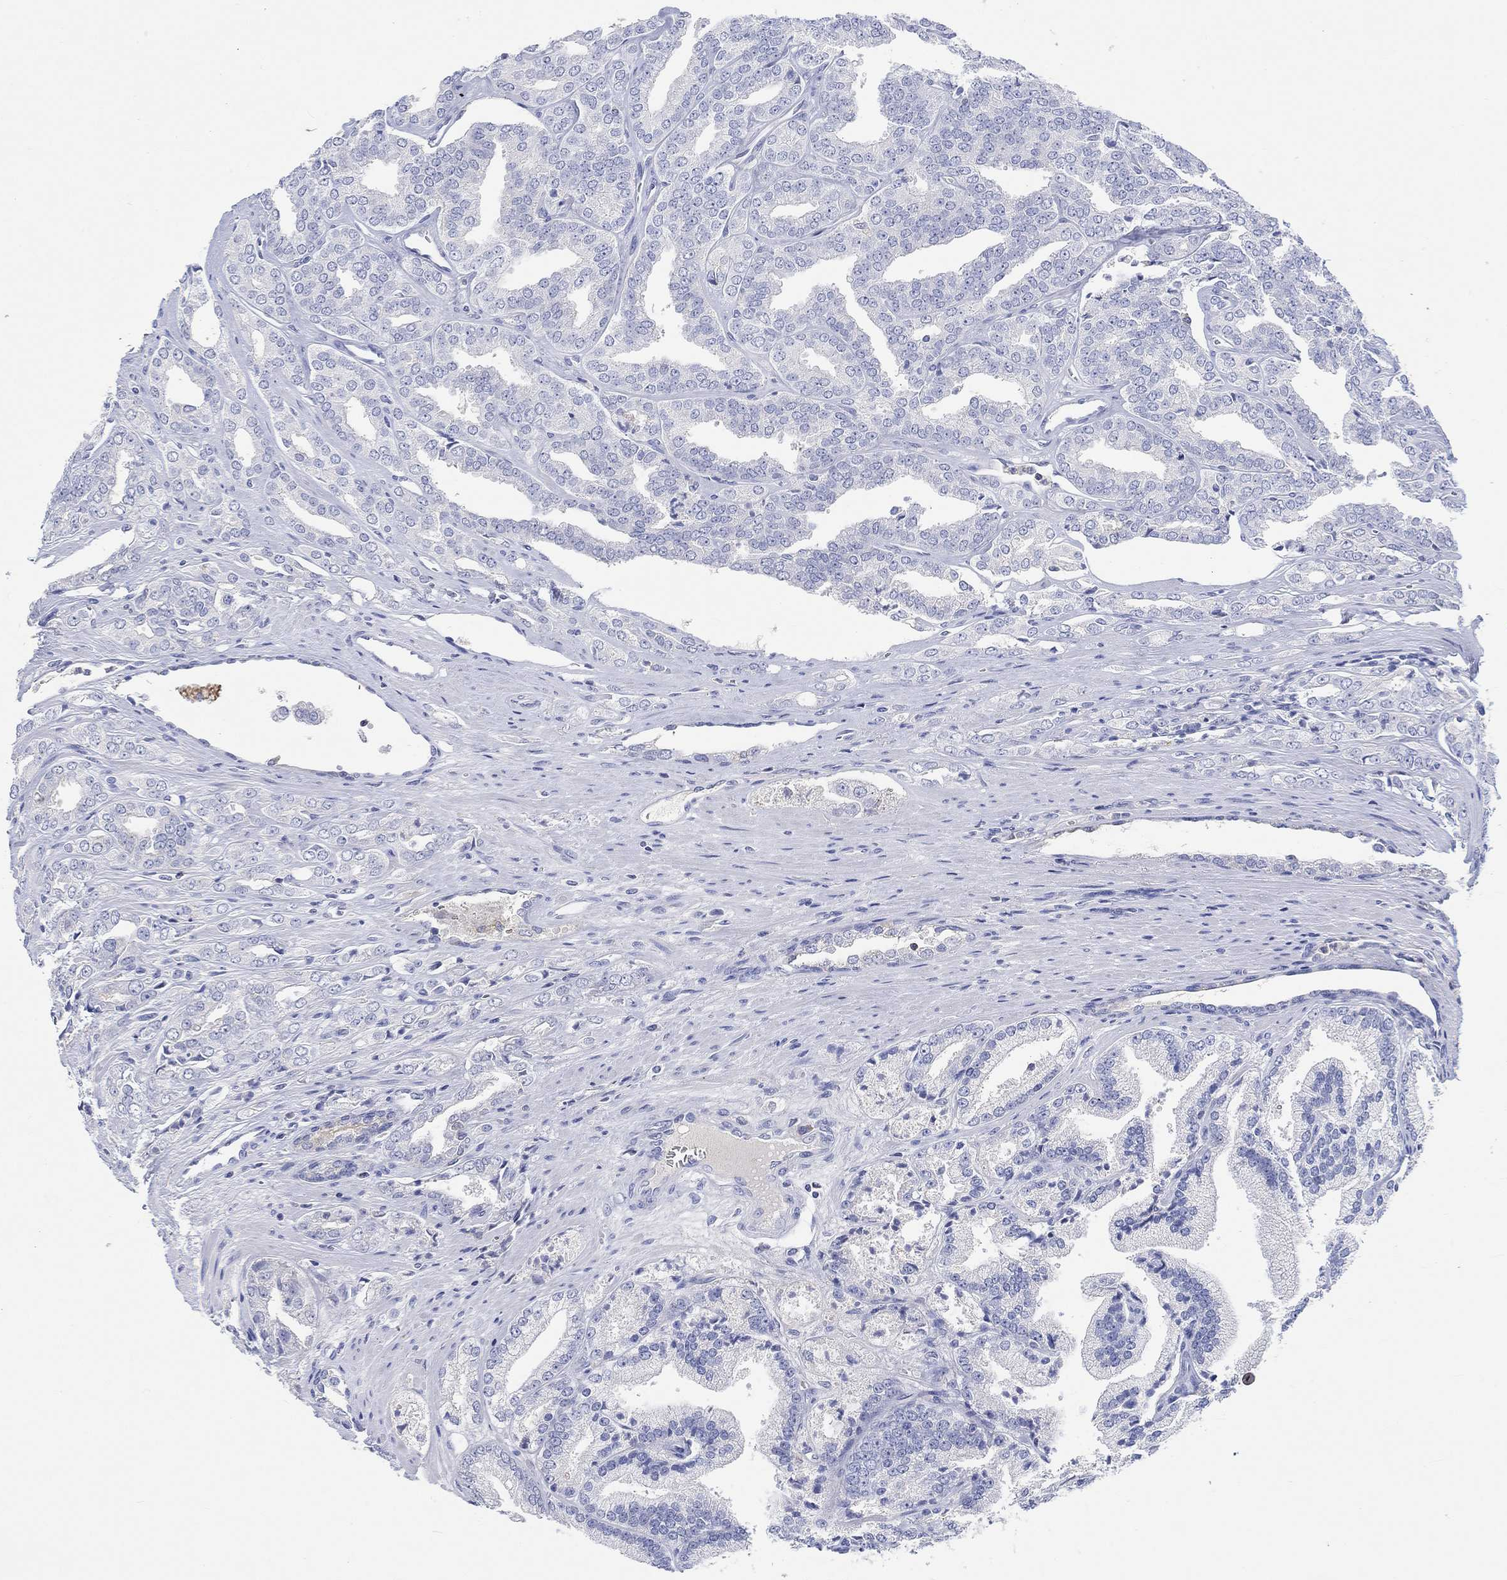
{"staining": {"intensity": "negative", "quantity": "none", "location": "none"}, "tissue": "prostate cancer", "cell_type": "Tumor cells", "image_type": "cancer", "snomed": [{"axis": "morphology", "description": "Adenocarcinoma, NOS"}, {"axis": "morphology", "description": "Adenocarcinoma, High grade"}, {"axis": "topography", "description": "Prostate"}], "caption": "Prostate cancer was stained to show a protein in brown. There is no significant expression in tumor cells. (DAB (3,3'-diaminobenzidine) immunohistochemistry (IHC) with hematoxylin counter stain).", "gene": "GCM1", "patient": {"sex": "male", "age": 70}}